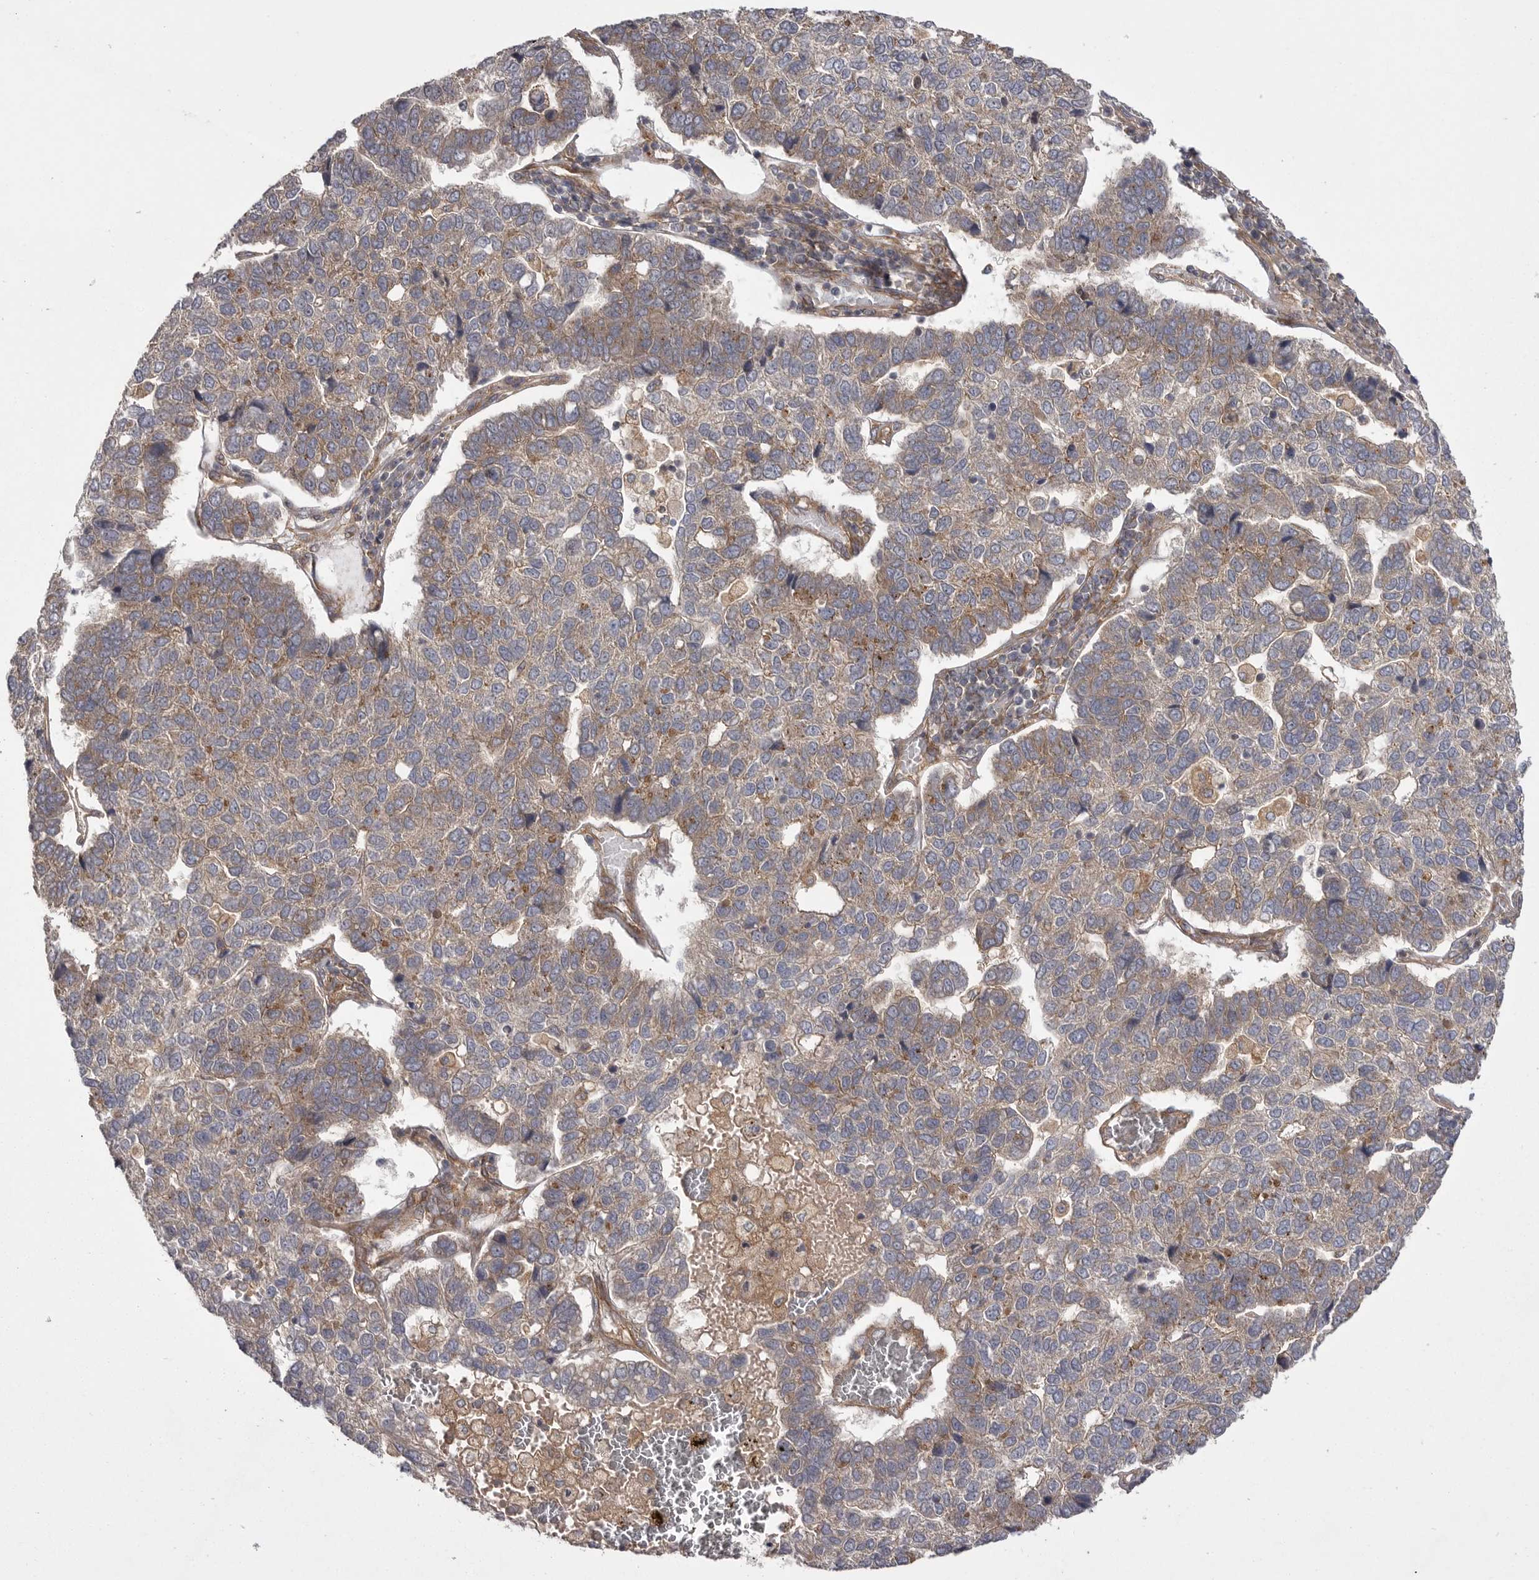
{"staining": {"intensity": "weak", "quantity": "25%-75%", "location": "cytoplasmic/membranous"}, "tissue": "pancreatic cancer", "cell_type": "Tumor cells", "image_type": "cancer", "snomed": [{"axis": "morphology", "description": "Adenocarcinoma, NOS"}, {"axis": "topography", "description": "Pancreas"}], "caption": "This is an image of IHC staining of pancreatic cancer, which shows weak expression in the cytoplasmic/membranous of tumor cells.", "gene": "OSBPL9", "patient": {"sex": "female", "age": 61}}